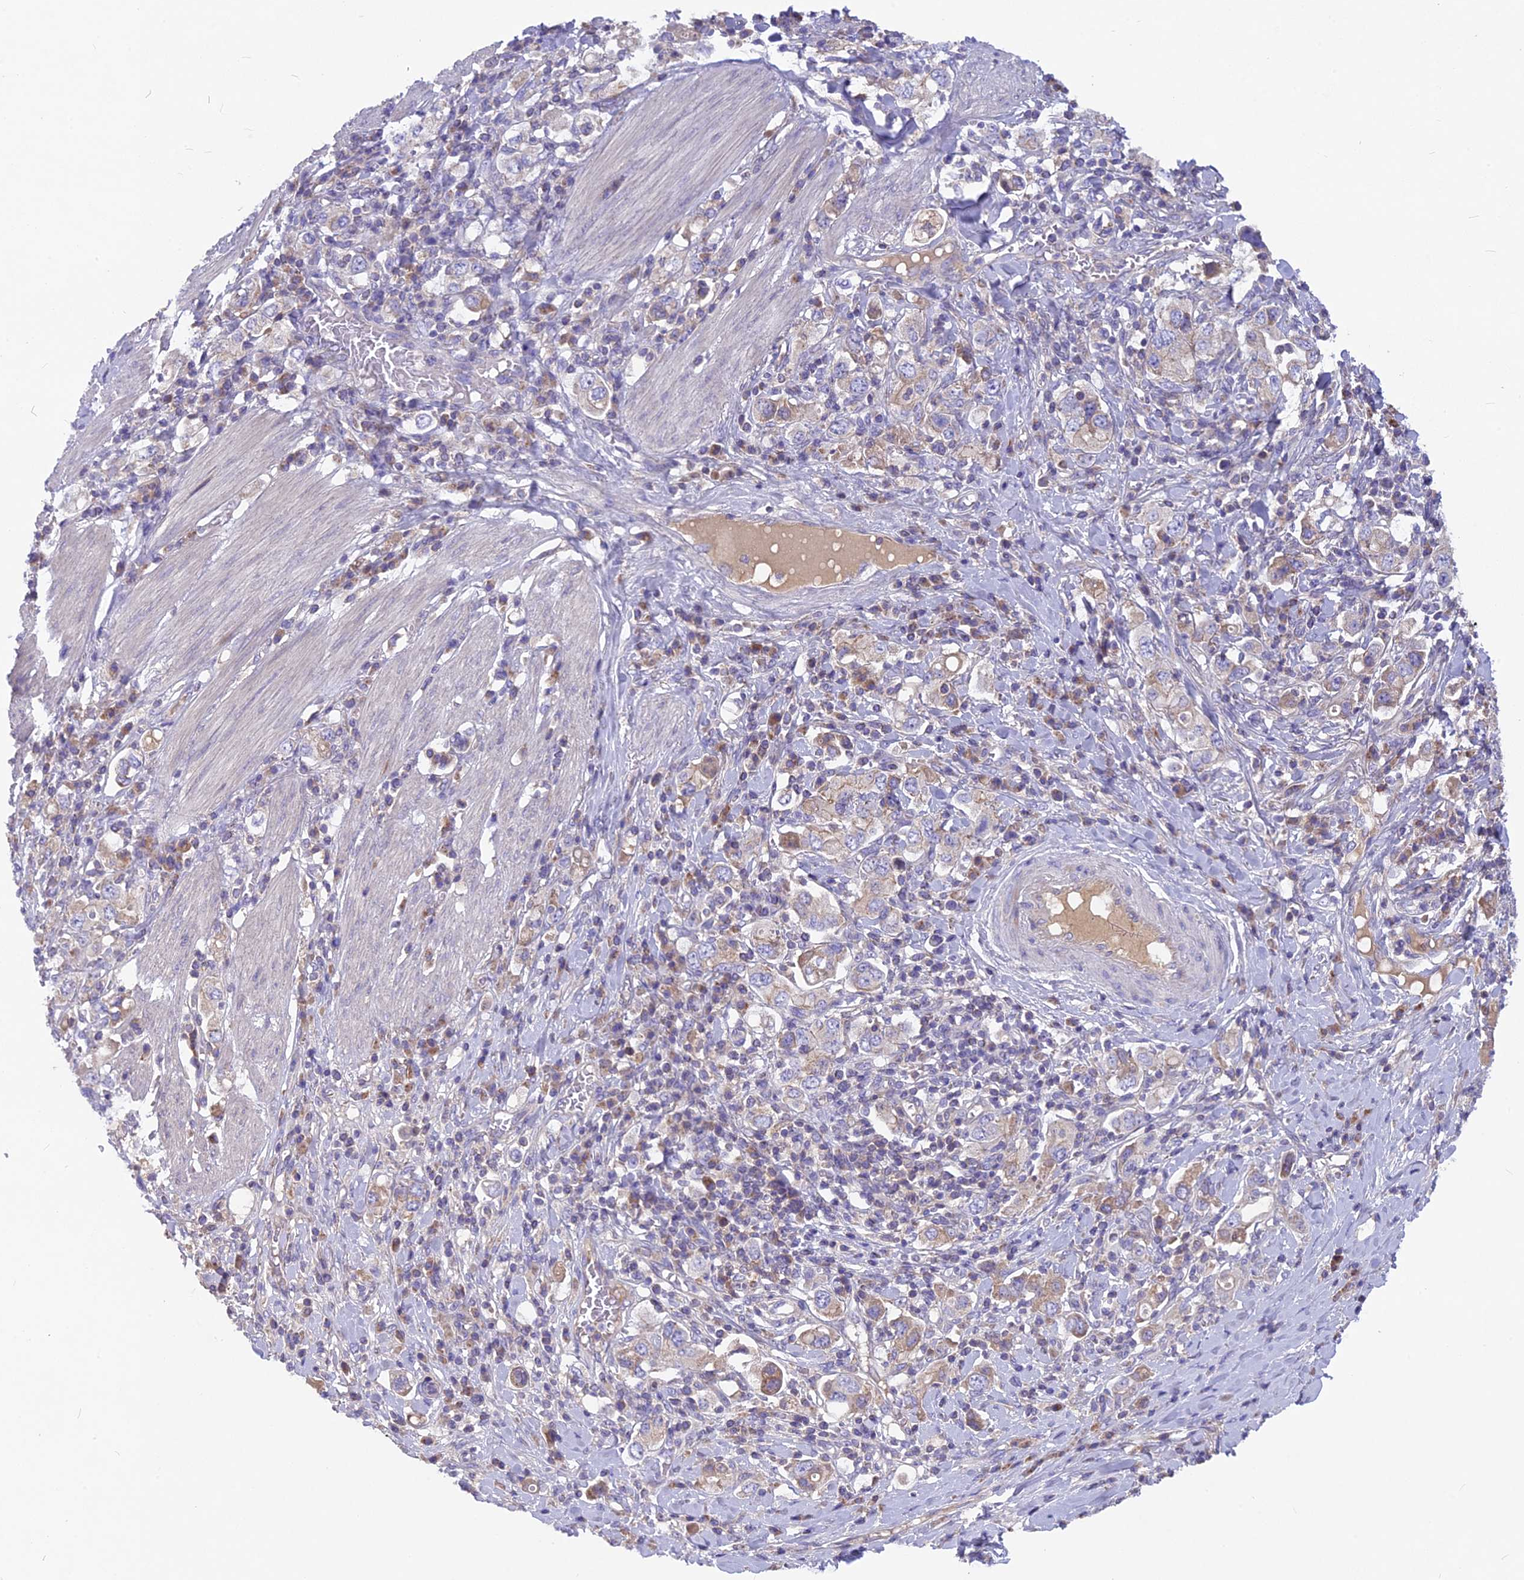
{"staining": {"intensity": "weak", "quantity": "25%-75%", "location": "cytoplasmic/membranous"}, "tissue": "stomach cancer", "cell_type": "Tumor cells", "image_type": "cancer", "snomed": [{"axis": "morphology", "description": "Adenocarcinoma, NOS"}, {"axis": "topography", "description": "Stomach, upper"}], "caption": "This is an image of IHC staining of stomach cancer (adenocarcinoma), which shows weak staining in the cytoplasmic/membranous of tumor cells.", "gene": "PZP", "patient": {"sex": "male", "age": 62}}